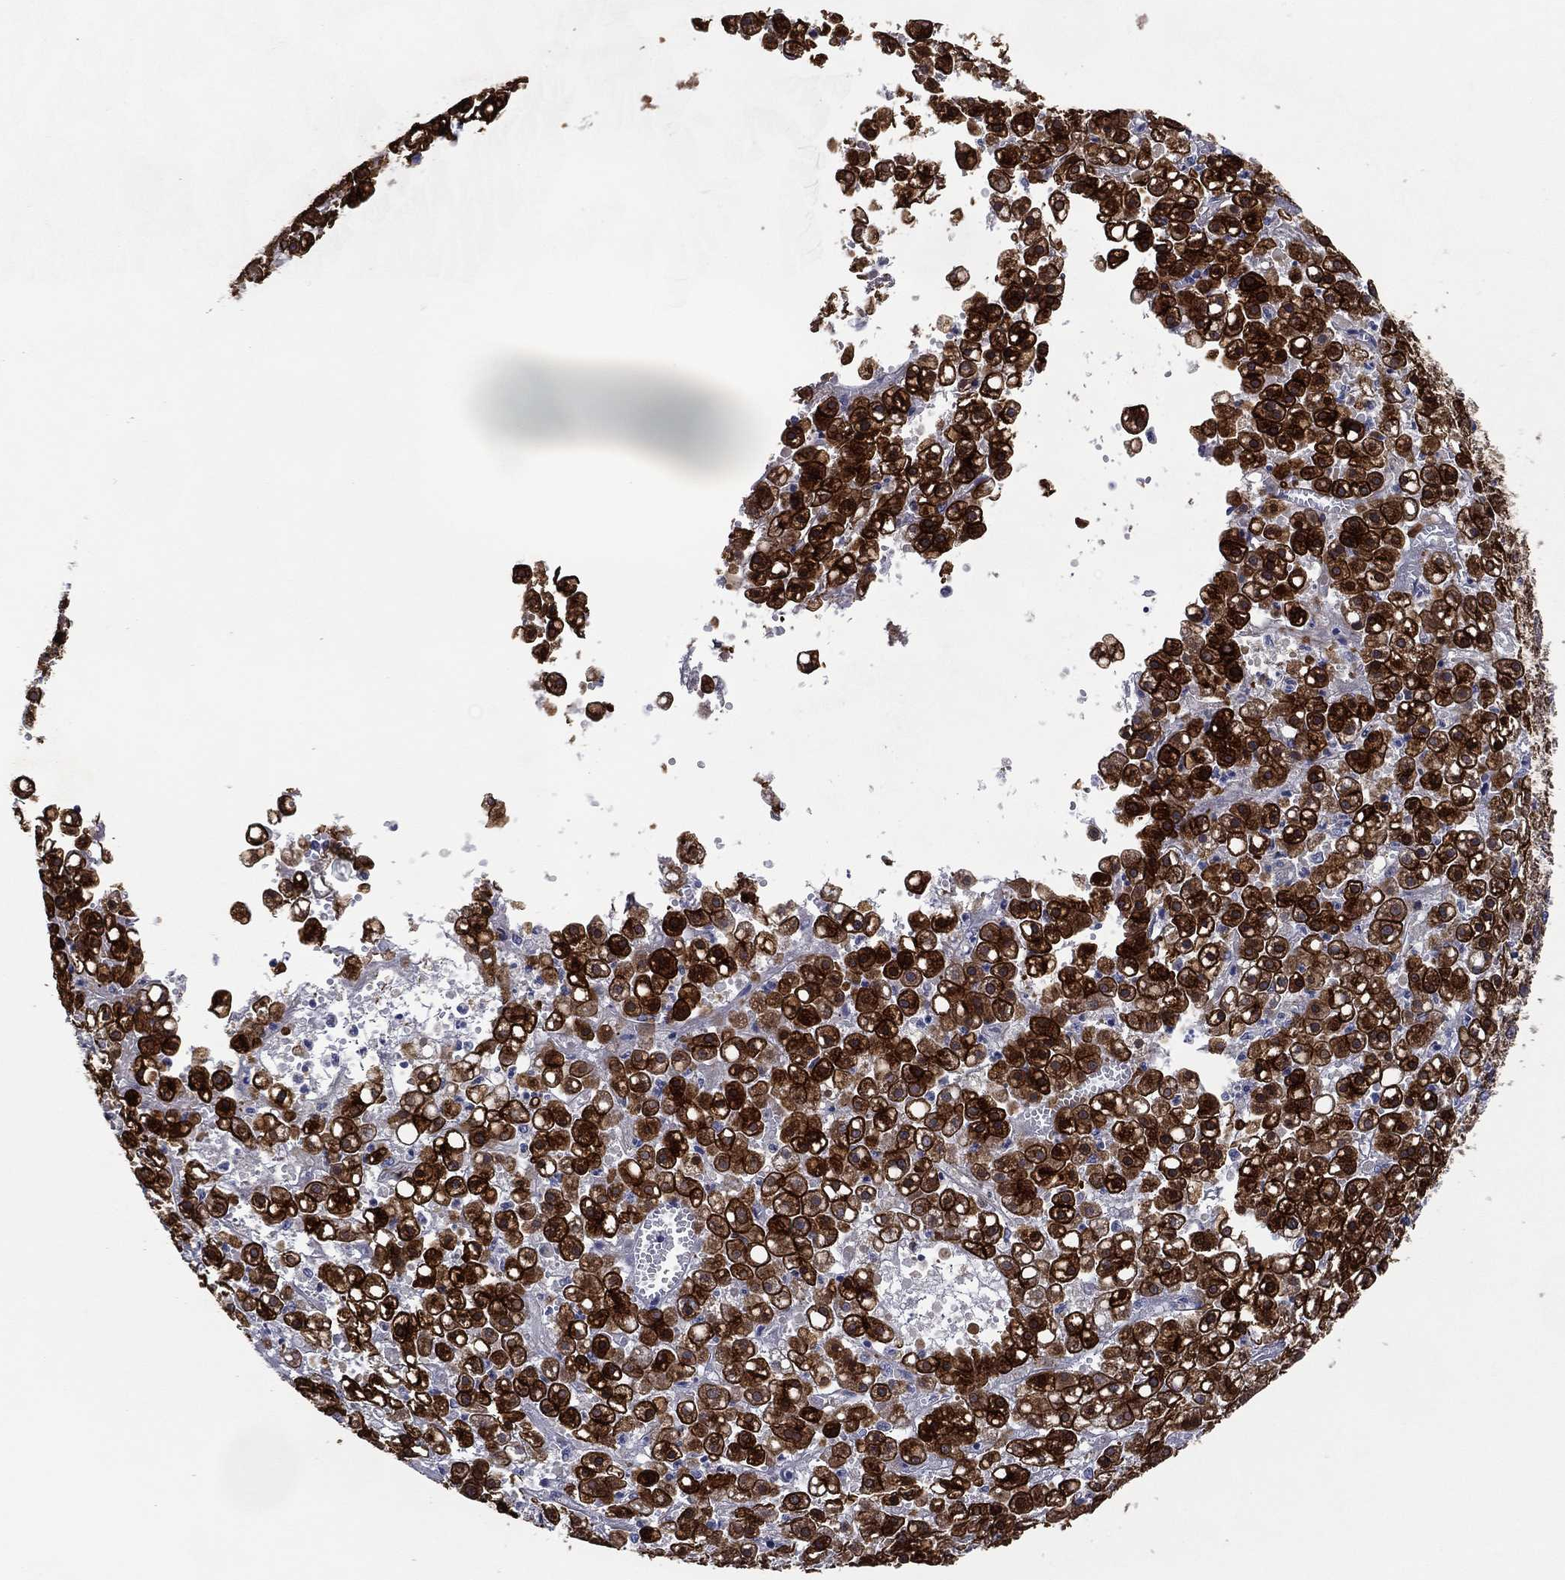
{"staining": {"intensity": "strong", "quantity": ">75%", "location": "cytoplasmic/membranous"}, "tissue": "liver cancer", "cell_type": "Tumor cells", "image_type": "cancer", "snomed": [{"axis": "morphology", "description": "Carcinoma, Hepatocellular, NOS"}, {"axis": "topography", "description": "Liver"}], "caption": "DAB (3,3'-diaminobenzidine) immunohistochemical staining of human hepatocellular carcinoma (liver) shows strong cytoplasmic/membranous protein expression in approximately >75% of tumor cells. (IHC, brightfield microscopy, high magnification).", "gene": "KRT7", "patient": {"sex": "male", "age": 67}}